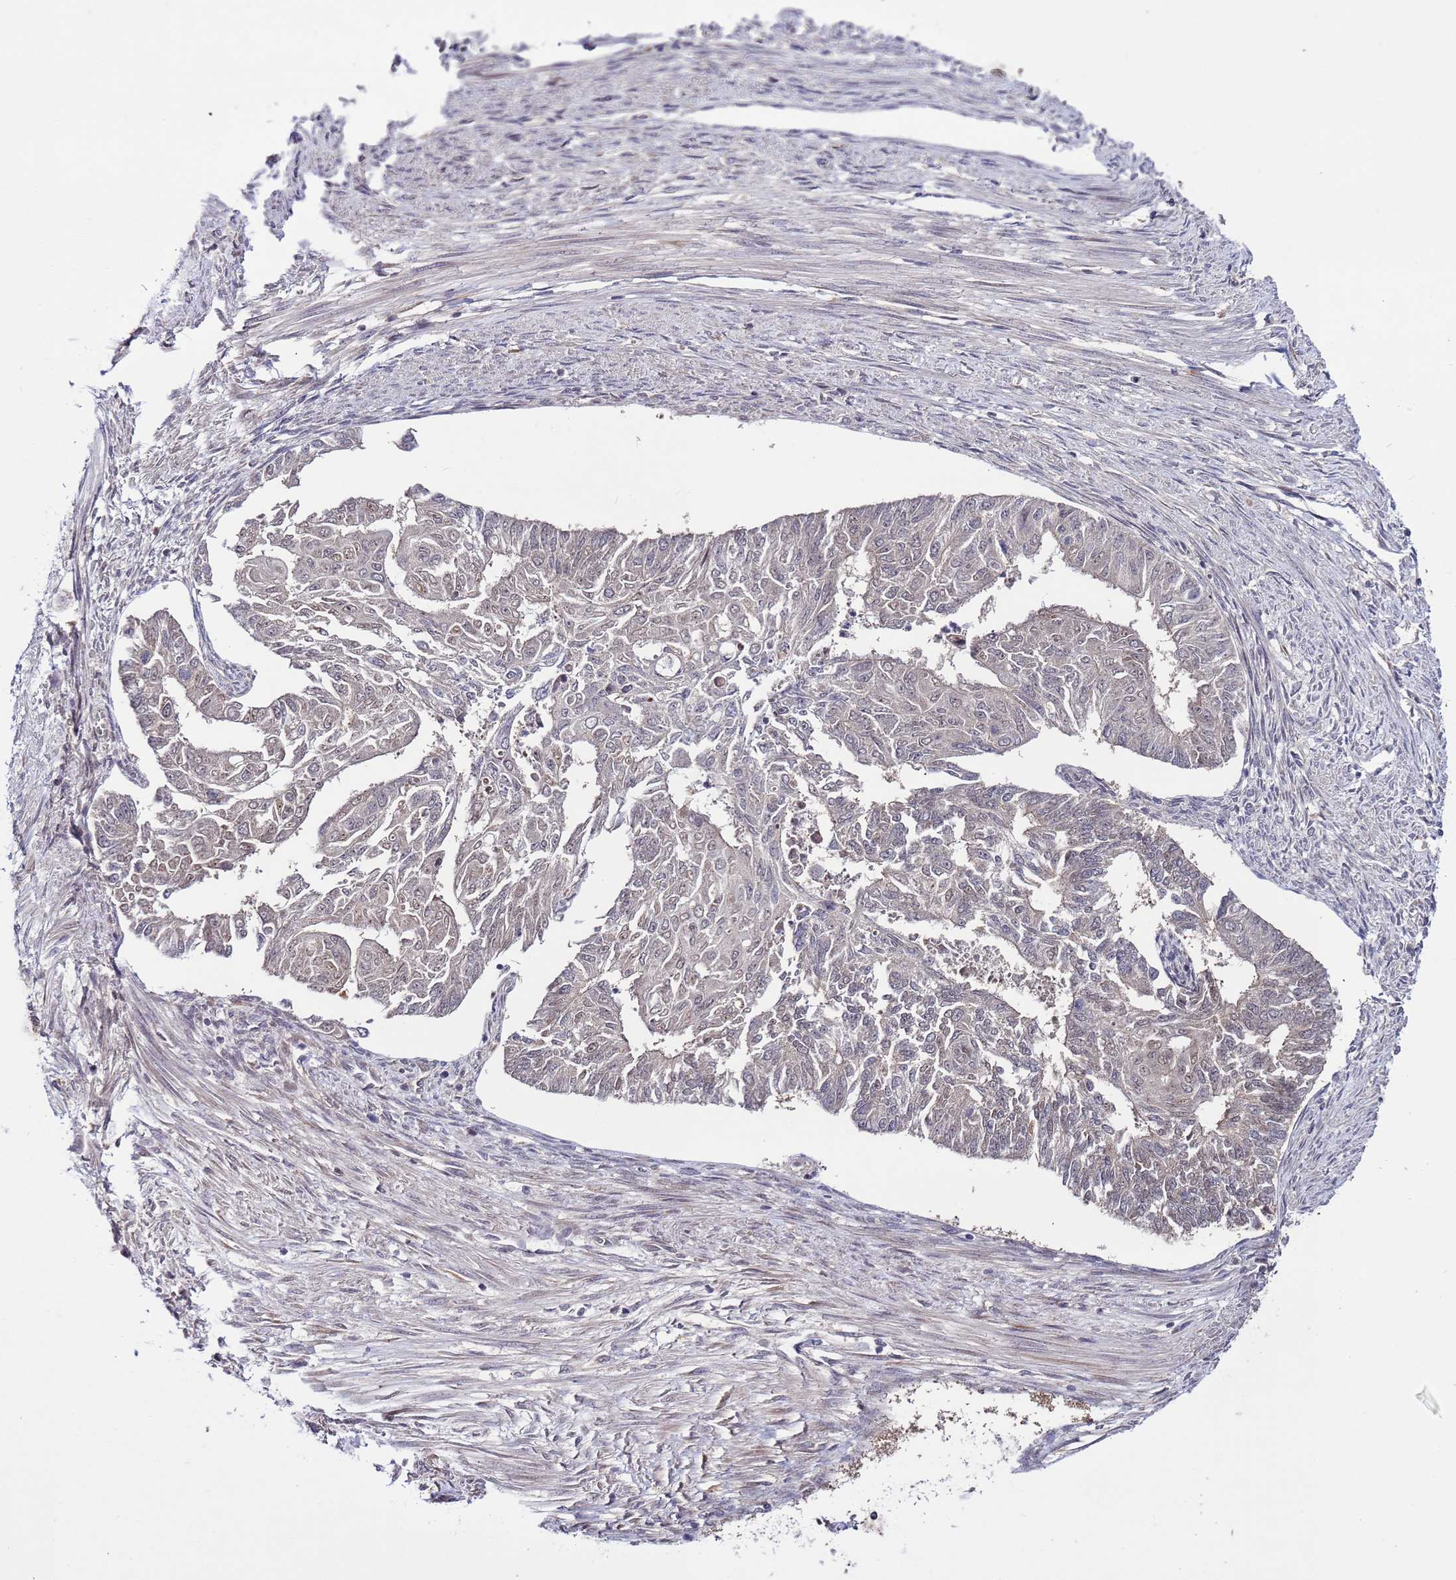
{"staining": {"intensity": "weak", "quantity": "25%-75%", "location": "nuclear"}, "tissue": "endometrial cancer", "cell_type": "Tumor cells", "image_type": "cancer", "snomed": [{"axis": "morphology", "description": "Adenocarcinoma, NOS"}, {"axis": "topography", "description": "Endometrium"}], "caption": "Adenocarcinoma (endometrial) was stained to show a protein in brown. There is low levels of weak nuclear staining in approximately 25%-75% of tumor cells. Nuclei are stained in blue.", "gene": "POLR2D", "patient": {"sex": "female", "age": 32}}